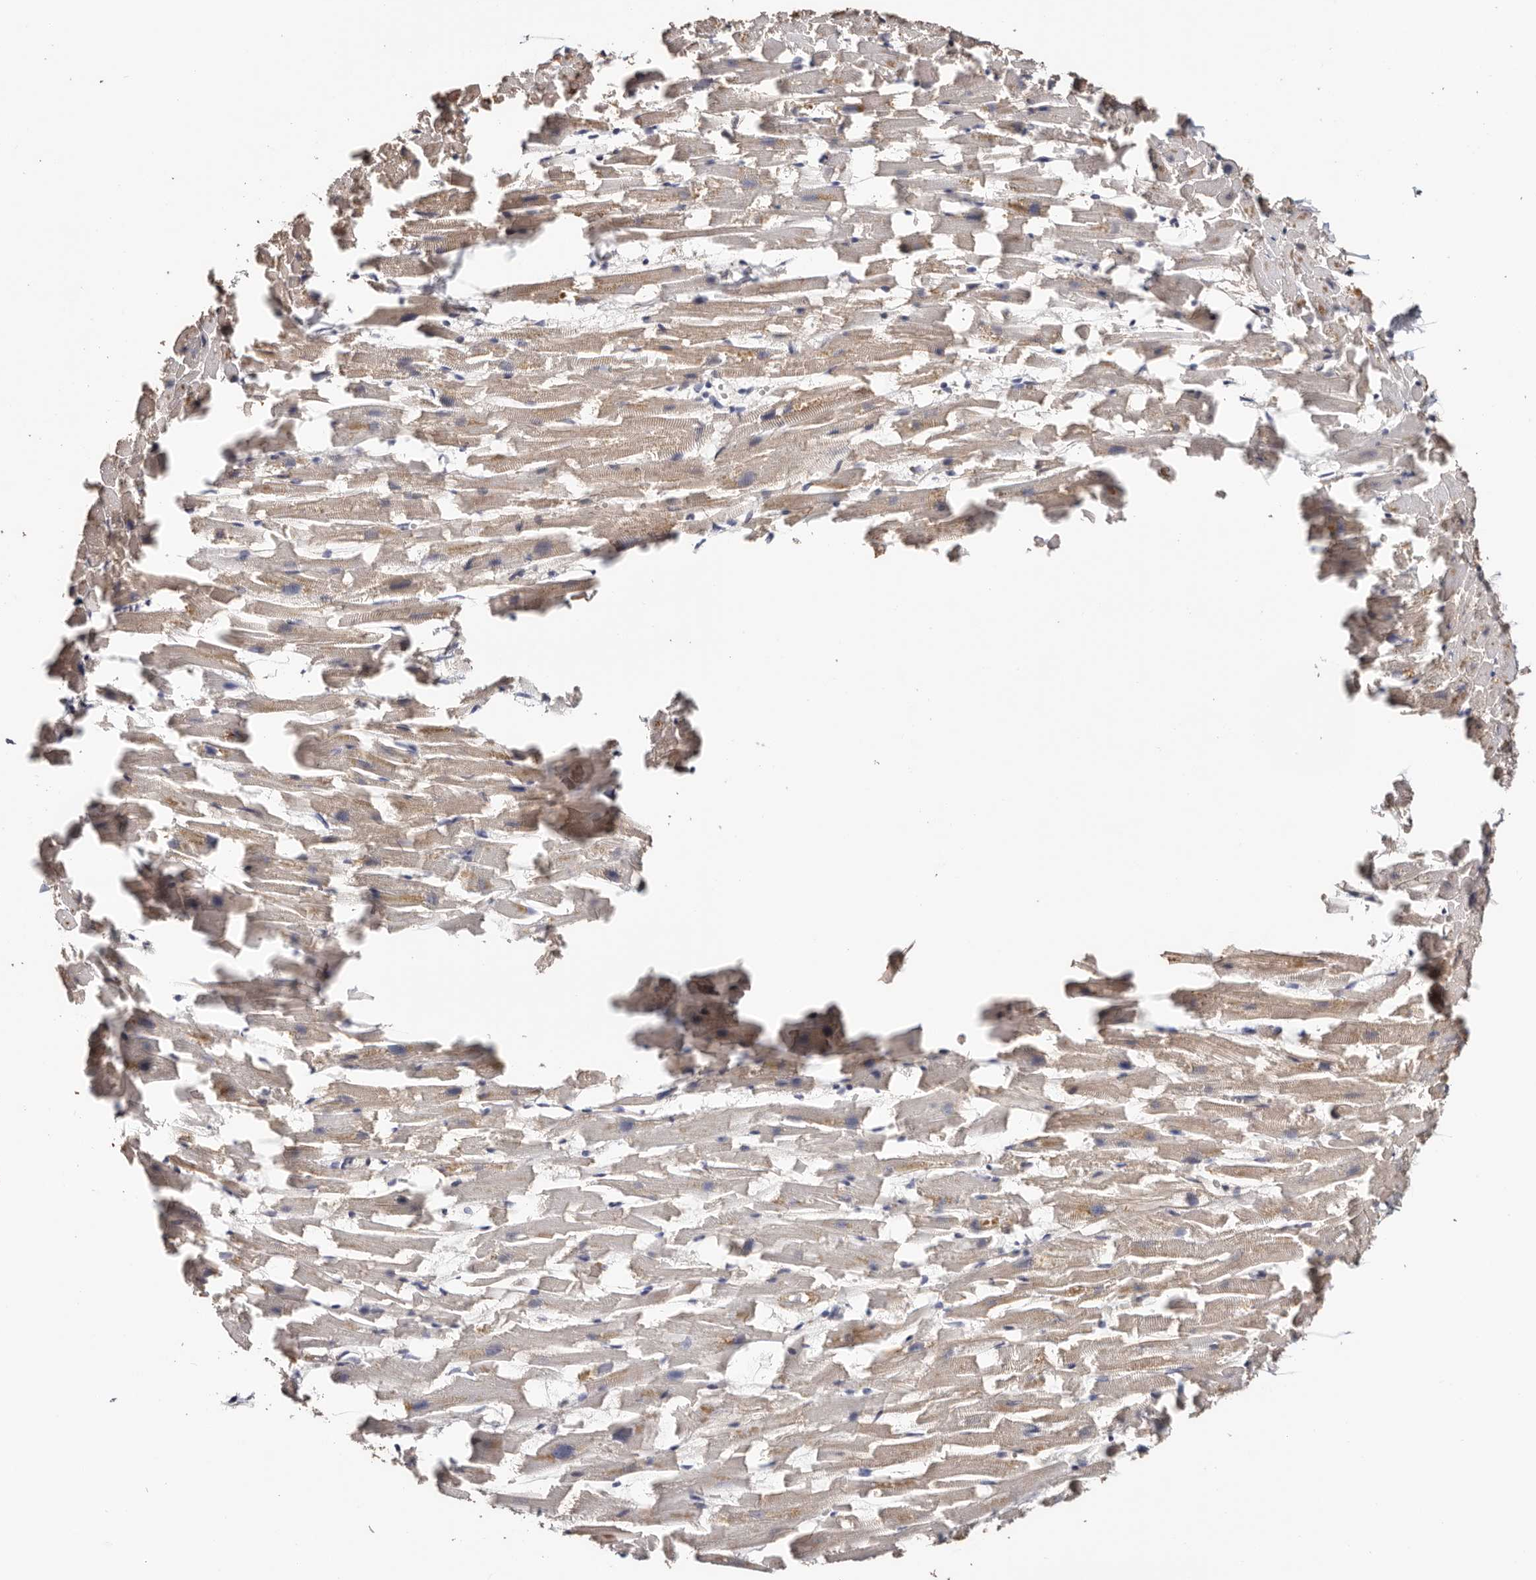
{"staining": {"intensity": "weak", "quantity": ">75%", "location": "cytoplasmic/membranous"}, "tissue": "heart muscle", "cell_type": "Cardiomyocytes", "image_type": "normal", "snomed": [{"axis": "morphology", "description": "Normal tissue, NOS"}, {"axis": "topography", "description": "Heart"}], "caption": "Immunohistochemical staining of benign heart muscle shows >75% levels of weak cytoplasmic/membranous protein expression in about >75% of cardiomyocytes. The staining was performed using DAB (3,3'-diaminobenzidine) to visualize the protein expression in brown, while the nuclei were stained in blue with hematoxylin (Magnification: 20x).", "gene": "TGM2", "patient": {"sex": "female", "age": 64}}